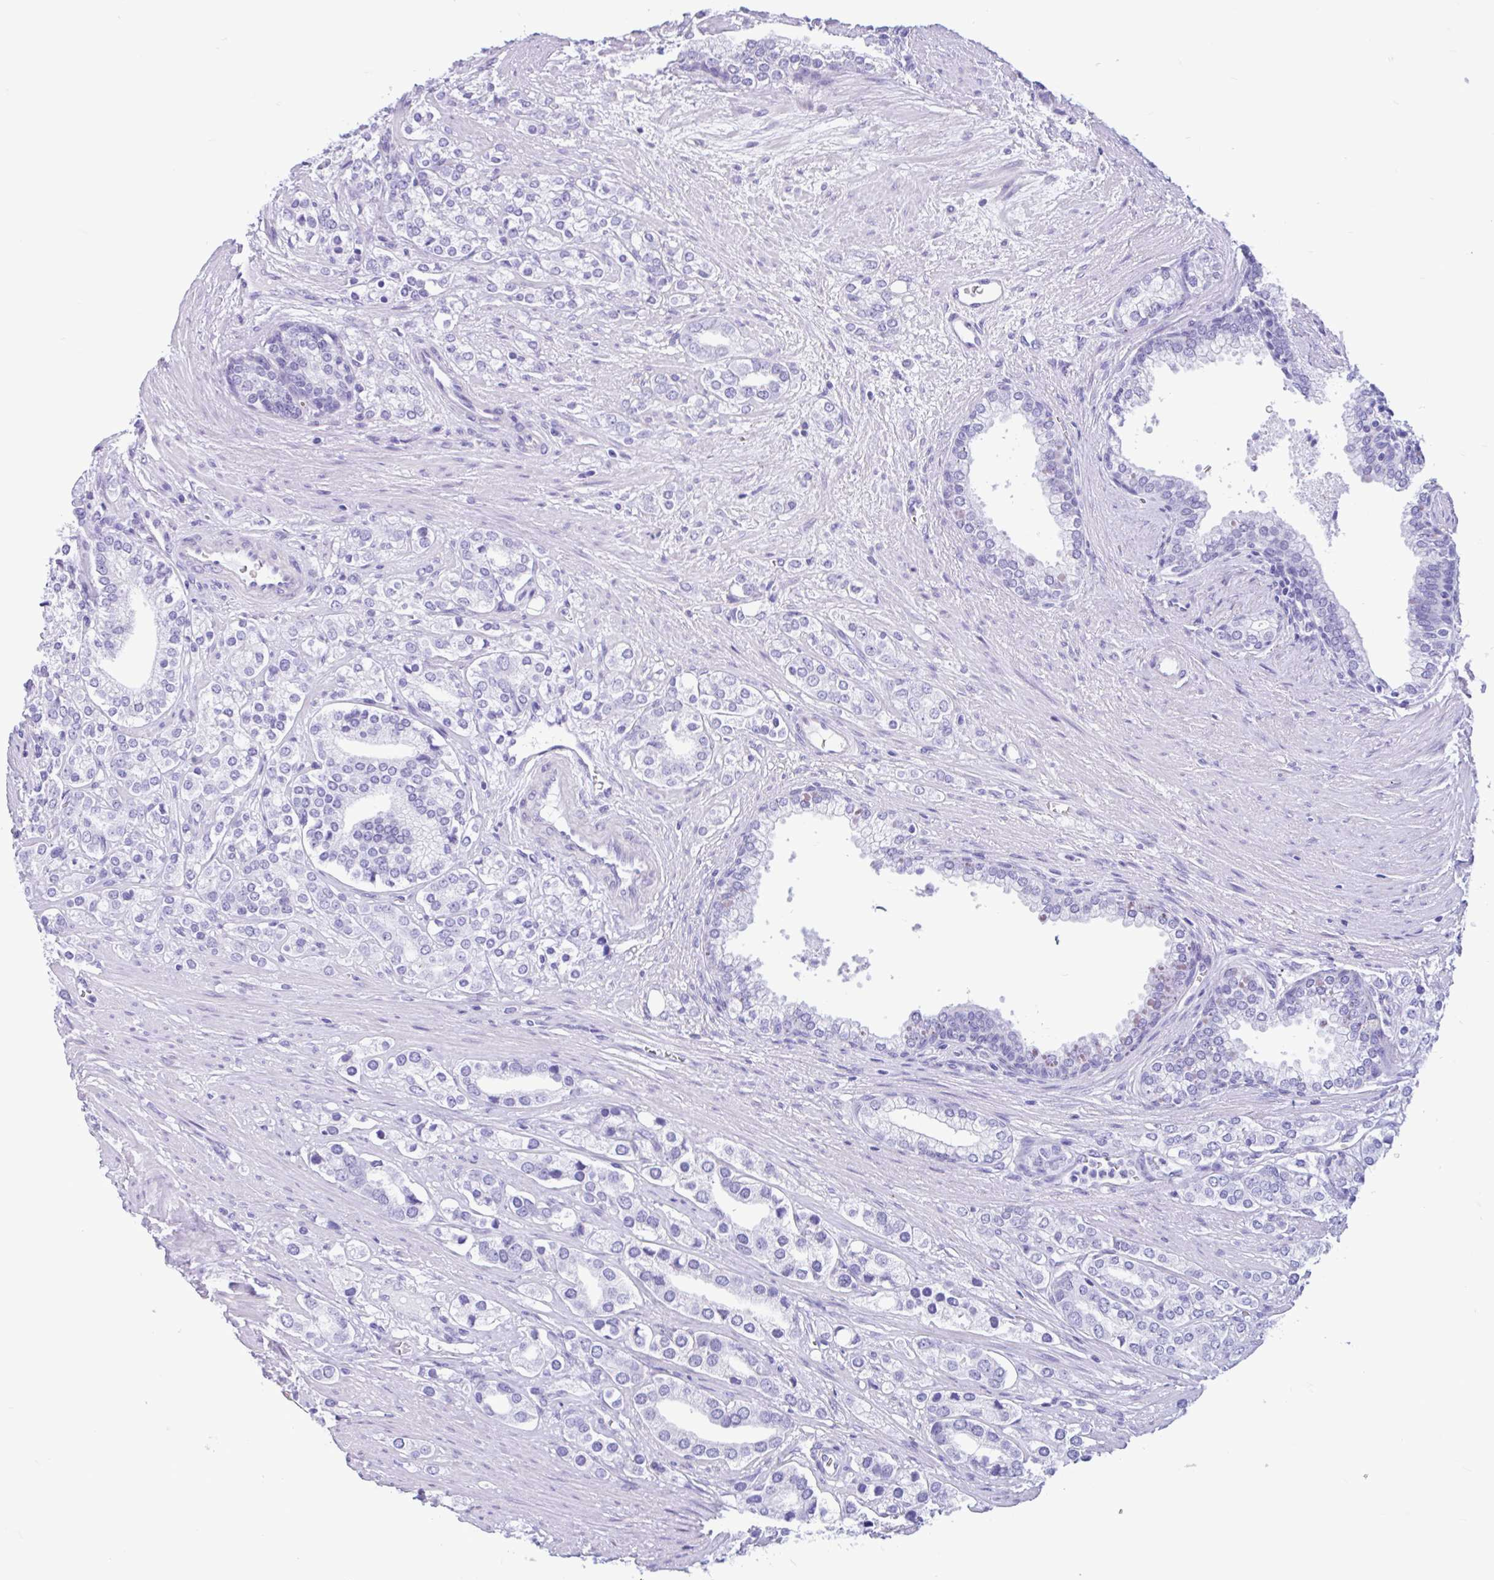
{"staining": {"intensity": "negative", "quantity": "none", "location": "none"}, "tissue": "prostate cancer", "cell_type": "Tumor cells", "image_type": "cancer", "snomed": [{"axis": "morphology", "description": "Adenocarcinoma, High grade"}, {"axis": "topography", "description": "Prostate"}], "caption": "An IHC histopathology image of prostate high-grade adenocarcinoma is shown. There is no staining in tumor cells of prostate high-grade adenocarcinoma. Nuclei are stained in blue.", "gene": "IAPP", "patient": {"sex": "male", "age": 58}}